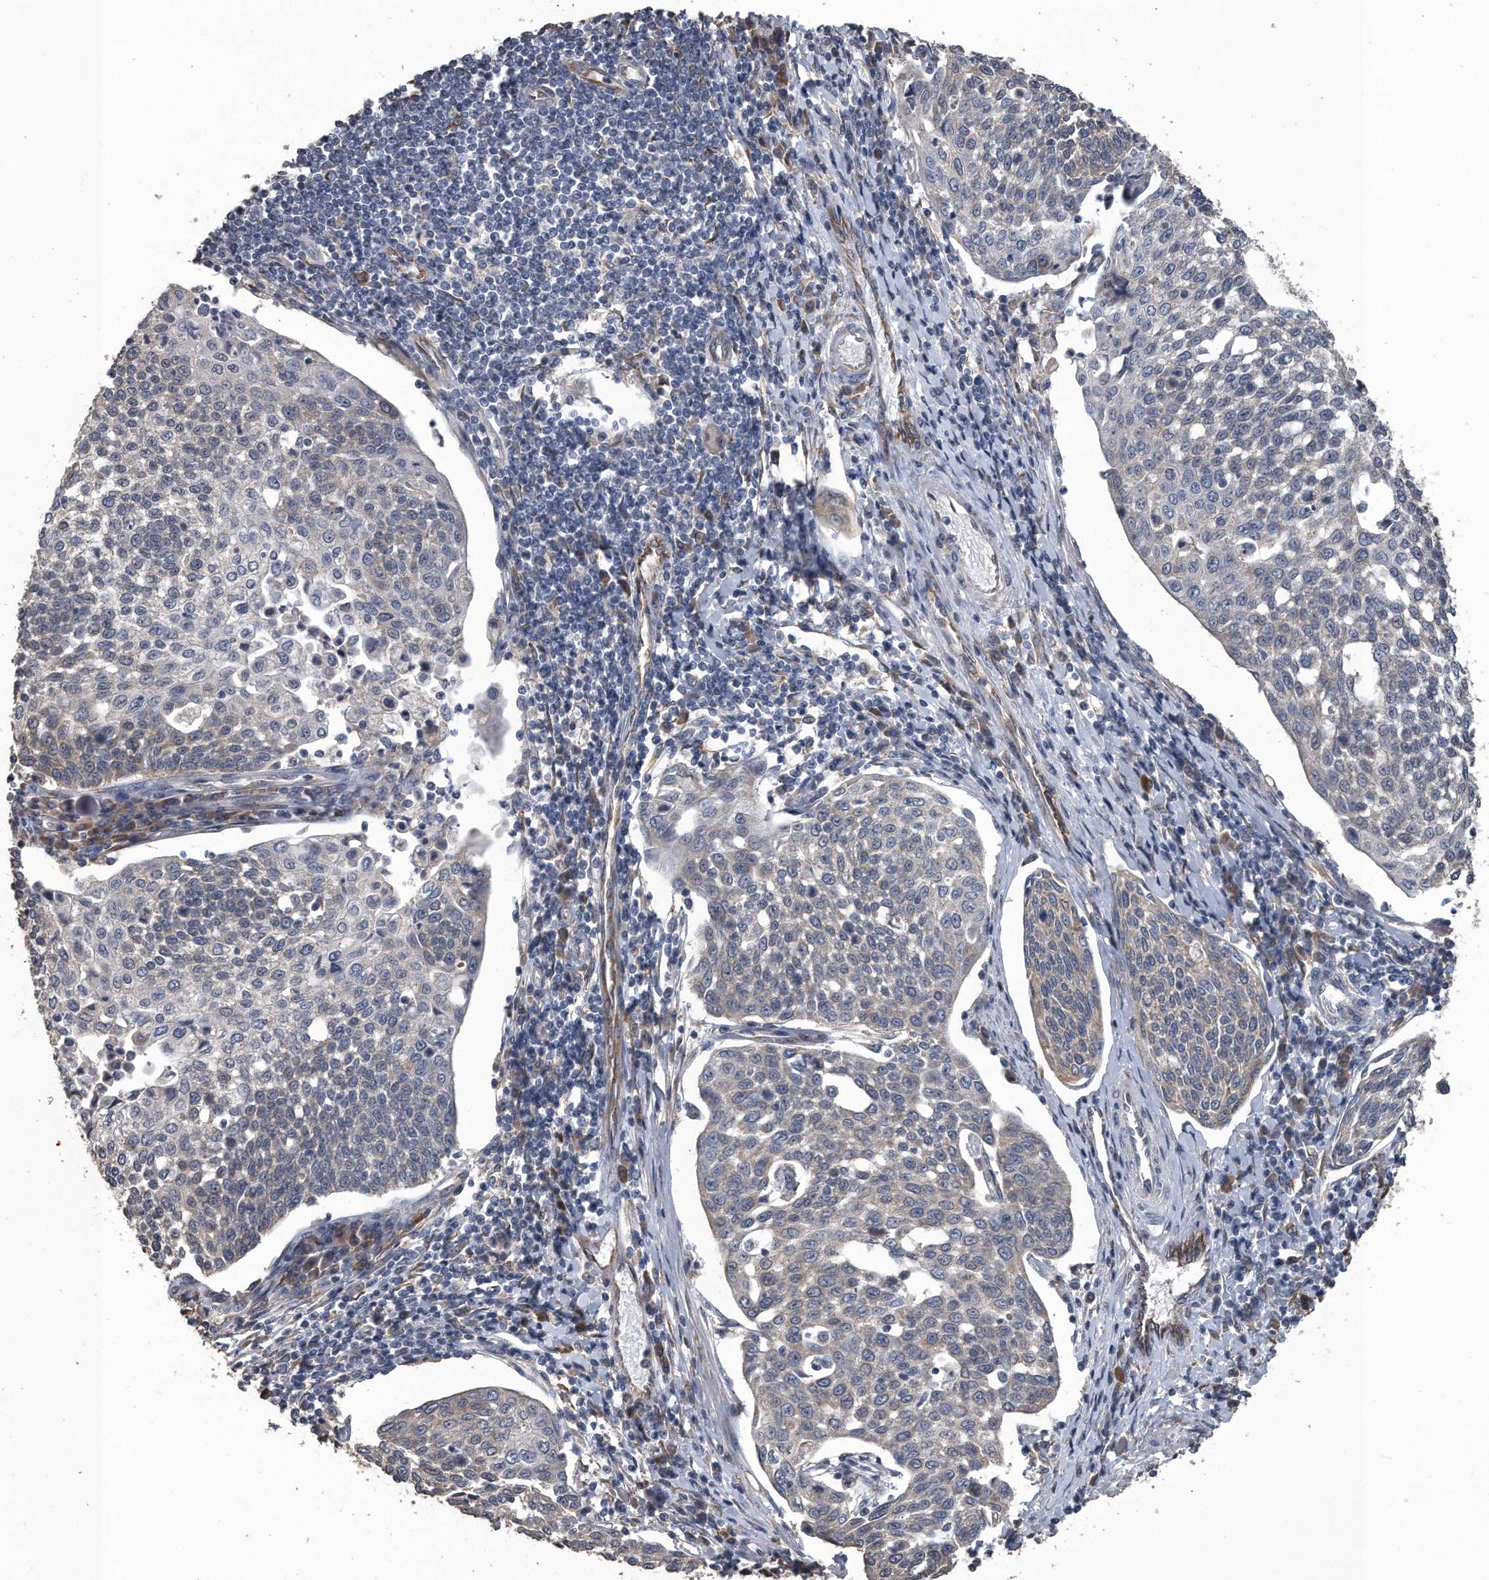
{"staining": {"intensity": "negative", "quantity": "none", "location": "none"}, "tissue": "cervical cancer", "cell_type": "Tumor cells", "image_type": "cancer", "snomed": [{"axis": "morphology", "description": "Squamous cell carcinoma, NOS"}, {"axis": "topography", "description": "Cervix"}], "caption": "IHC histopathology image of neoplastic tissue: human cervical squamous cell carcinoma stained with DAB displays no significant protein positivity in tumor cells. The staining was performed using DAB (3,3'-diaminobenzidine) to visualize the protein expression in brown, while the nuclei were stained in blue with hematoxylin (Magnification: 20x).", "gene": "PCLO", "patient": {"sex": "female", "age": 34}}